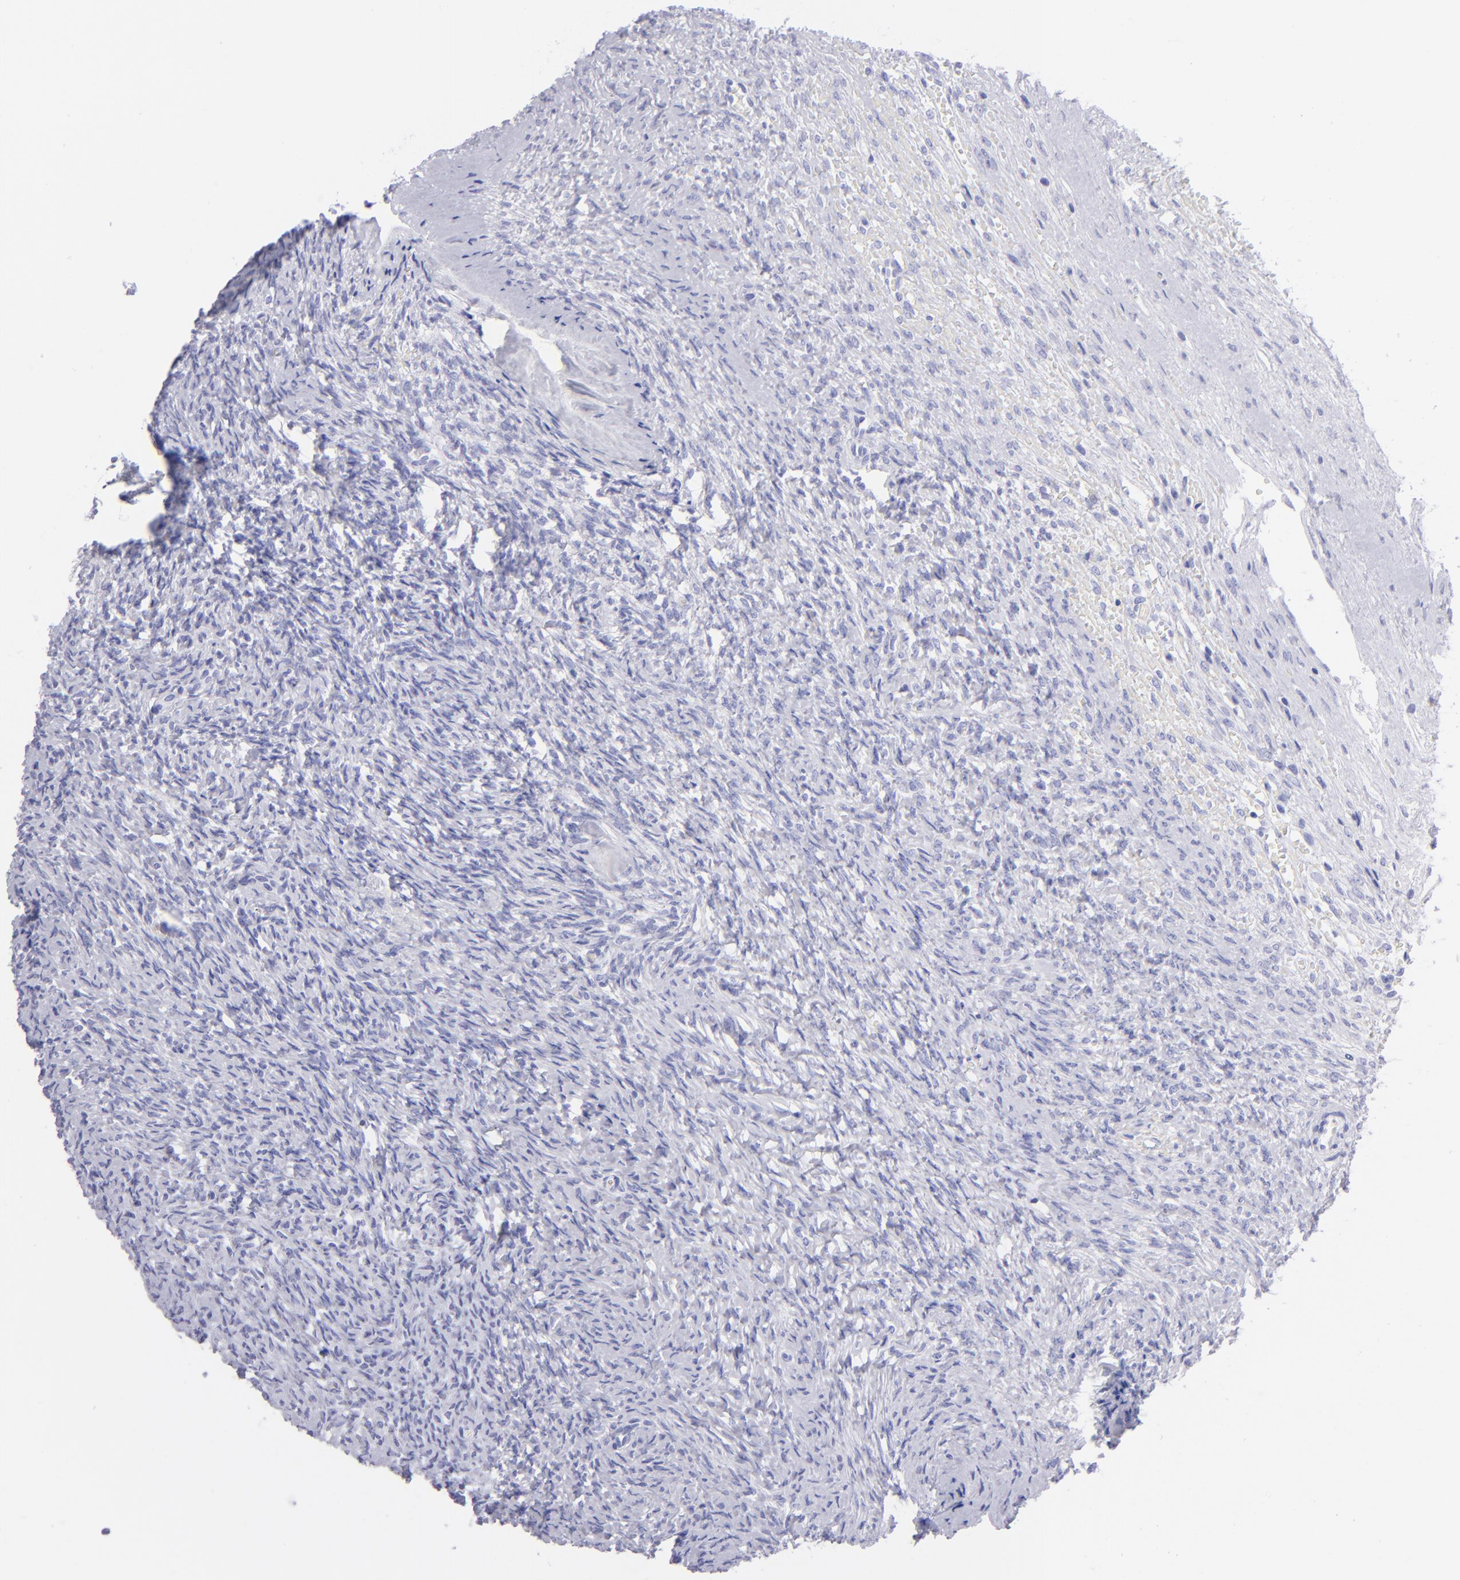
{"staining": {"intensity": "negative", "quantity": "none", "location": "none"}, "tissue": "ovary", "cell_type": "Follicle cells", "image_type": "normal", "snomed": [{"axis": "morphology", "description": "Normal tissue, NOS"}, {"axis": "topography", "description": "Ovary"}], "caption": "Follicle cells are negative for brown protein staining in normal ovary. Brightfield microscopy of IHC stained with DAB (brown) and hematoxylin (blue), captured at high magnification.", "gene": "SLC1A3", "patient": {"sex": "female", "age": 56}}